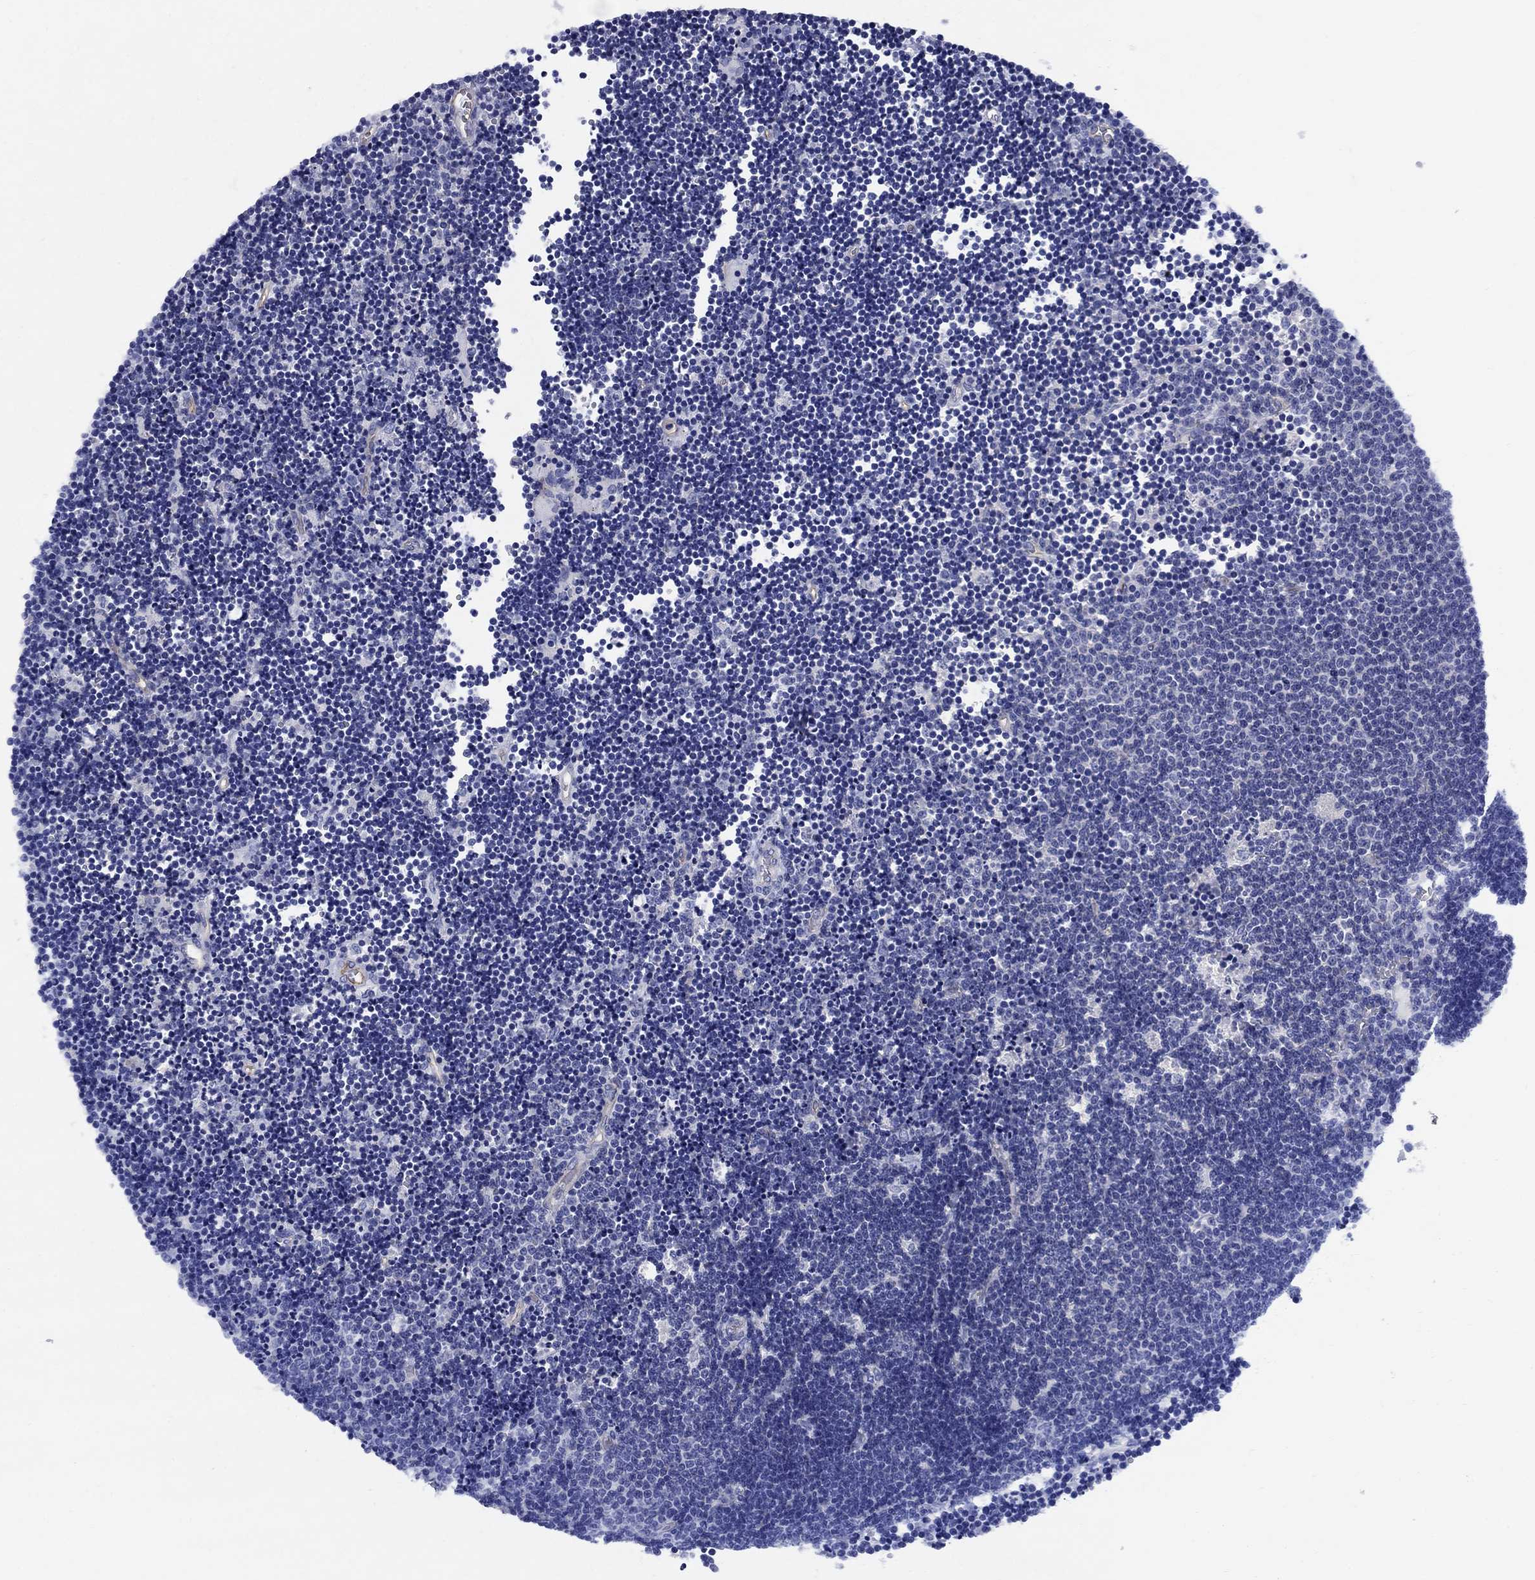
{"staining": {"intensity": "negative", "quantity": "none", "location": "none"}, "tissue": "lymphoma", "cell_type": "Tumor cells", "image_type": "cancer", "snomed": [{"axis": "morphology", "description": "Malignant lymphoma, non-Hodgkin's type, Low grade"}, {"axis": "topography", "description": "Brain"}], "caption": "IHC micrograph of neoplastic tissue: human malignant lymphoma, non-Hodgkin's type (low-grade) stained with DAB (3,3'-diaminobenzidine) exhibits no significant protein positivity in tumor cells.", "gene": "SMCP", "patient": {"sex": "female", "age": 66}}